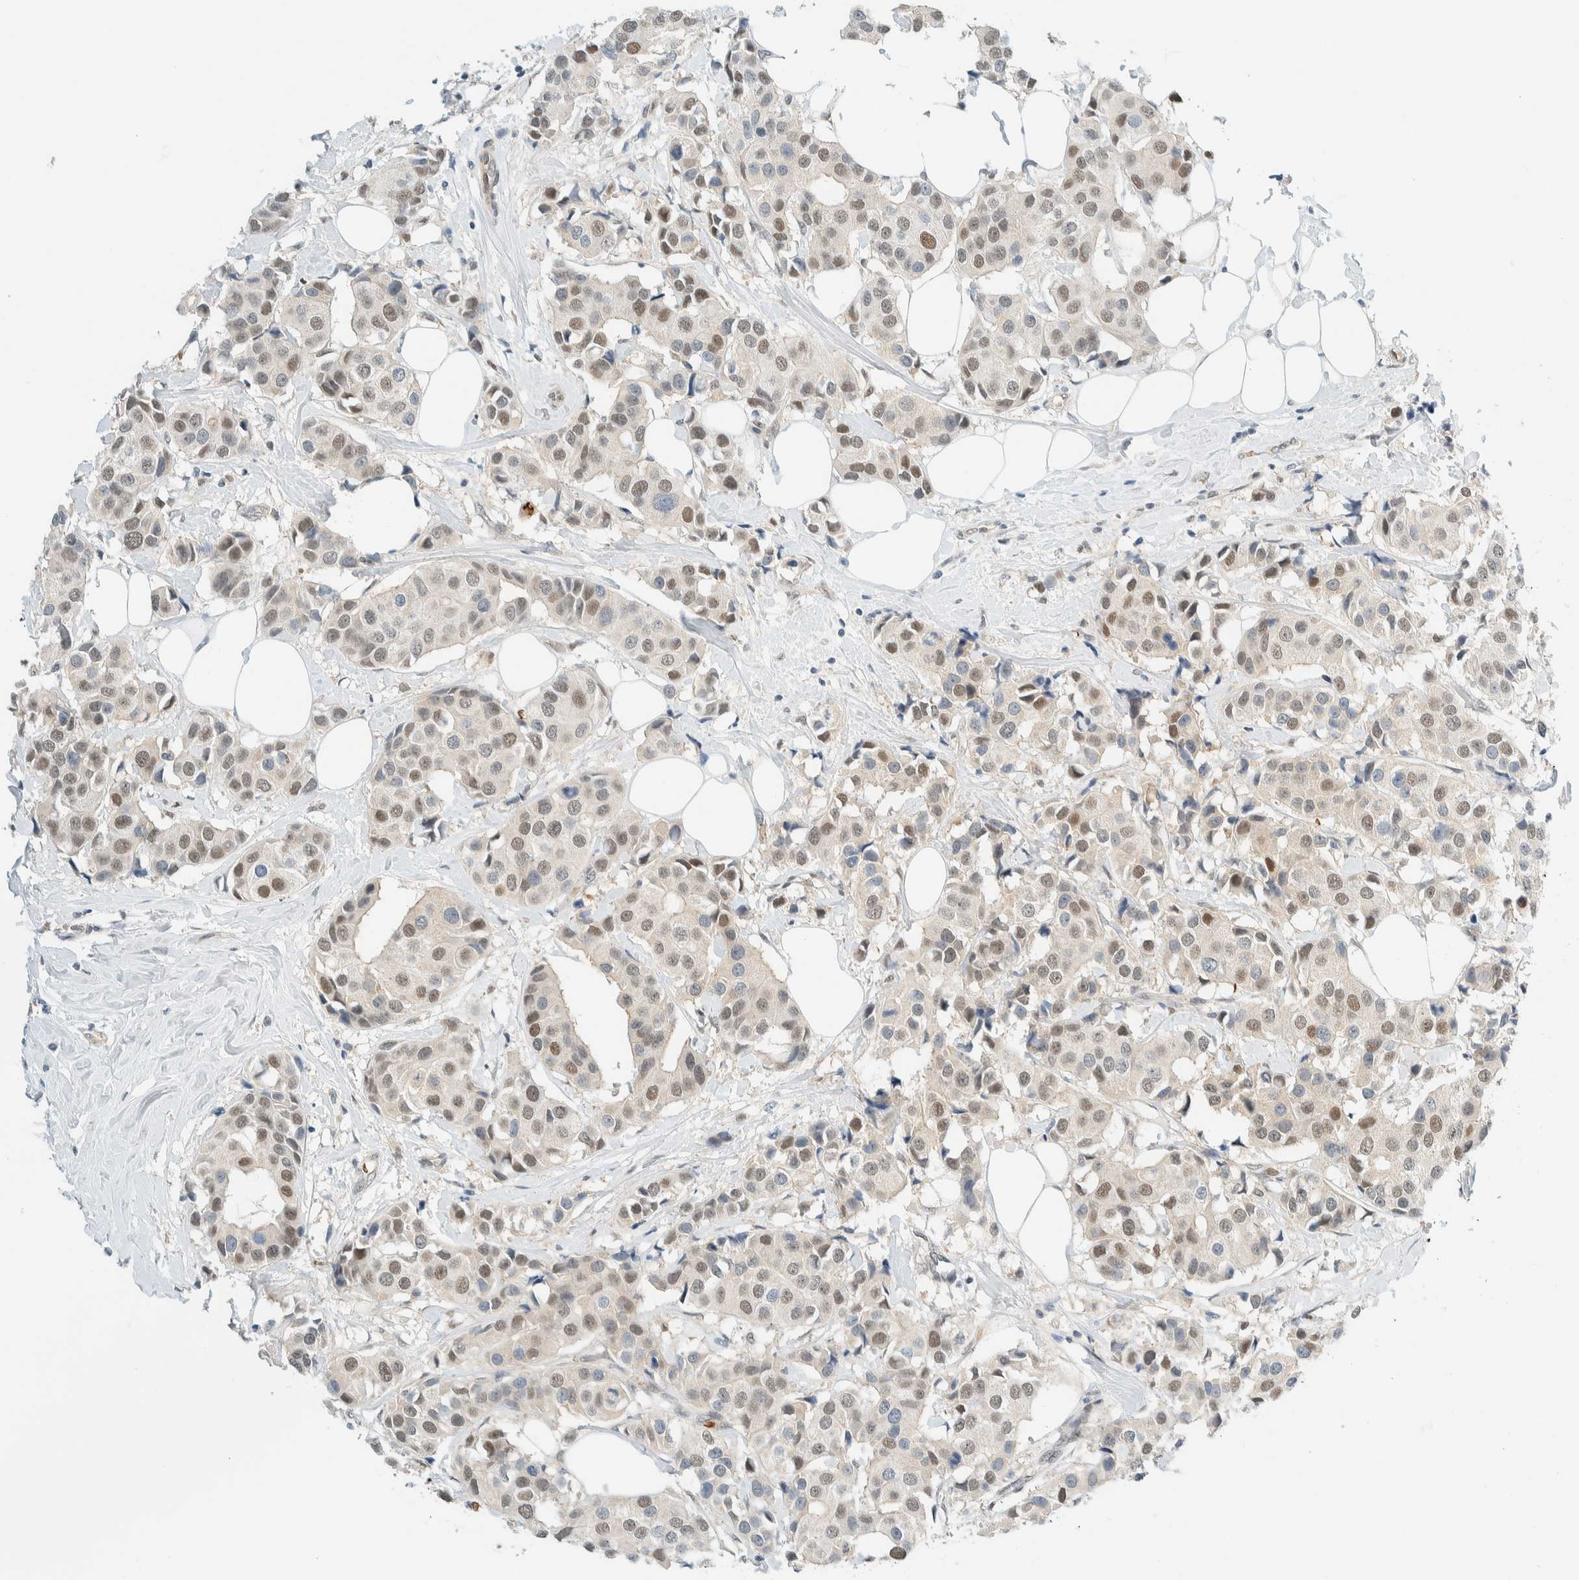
{"staining": {"intensity": "weak", "quantity": ">75%", "location": "nuclear"}, "tissue": "breast cancer", "cell_type": "Tumor cells", "image_type": "cancer", "snomed": [{"axis": "morphology", "description": "Normal tissue, NOS"}, {"axis": "morphology", "description": "Duct carcinoma"}, {"axis": "topography", "description": "Breast"}], "caption": "Immunohistochemical staining of human intraductal carcinoma (breast) demonstrates weak nuclear protein staining in about >75% of tumor cells.", "gene": "TSTD2", "patient": {"sex": "female", "age": 39}}